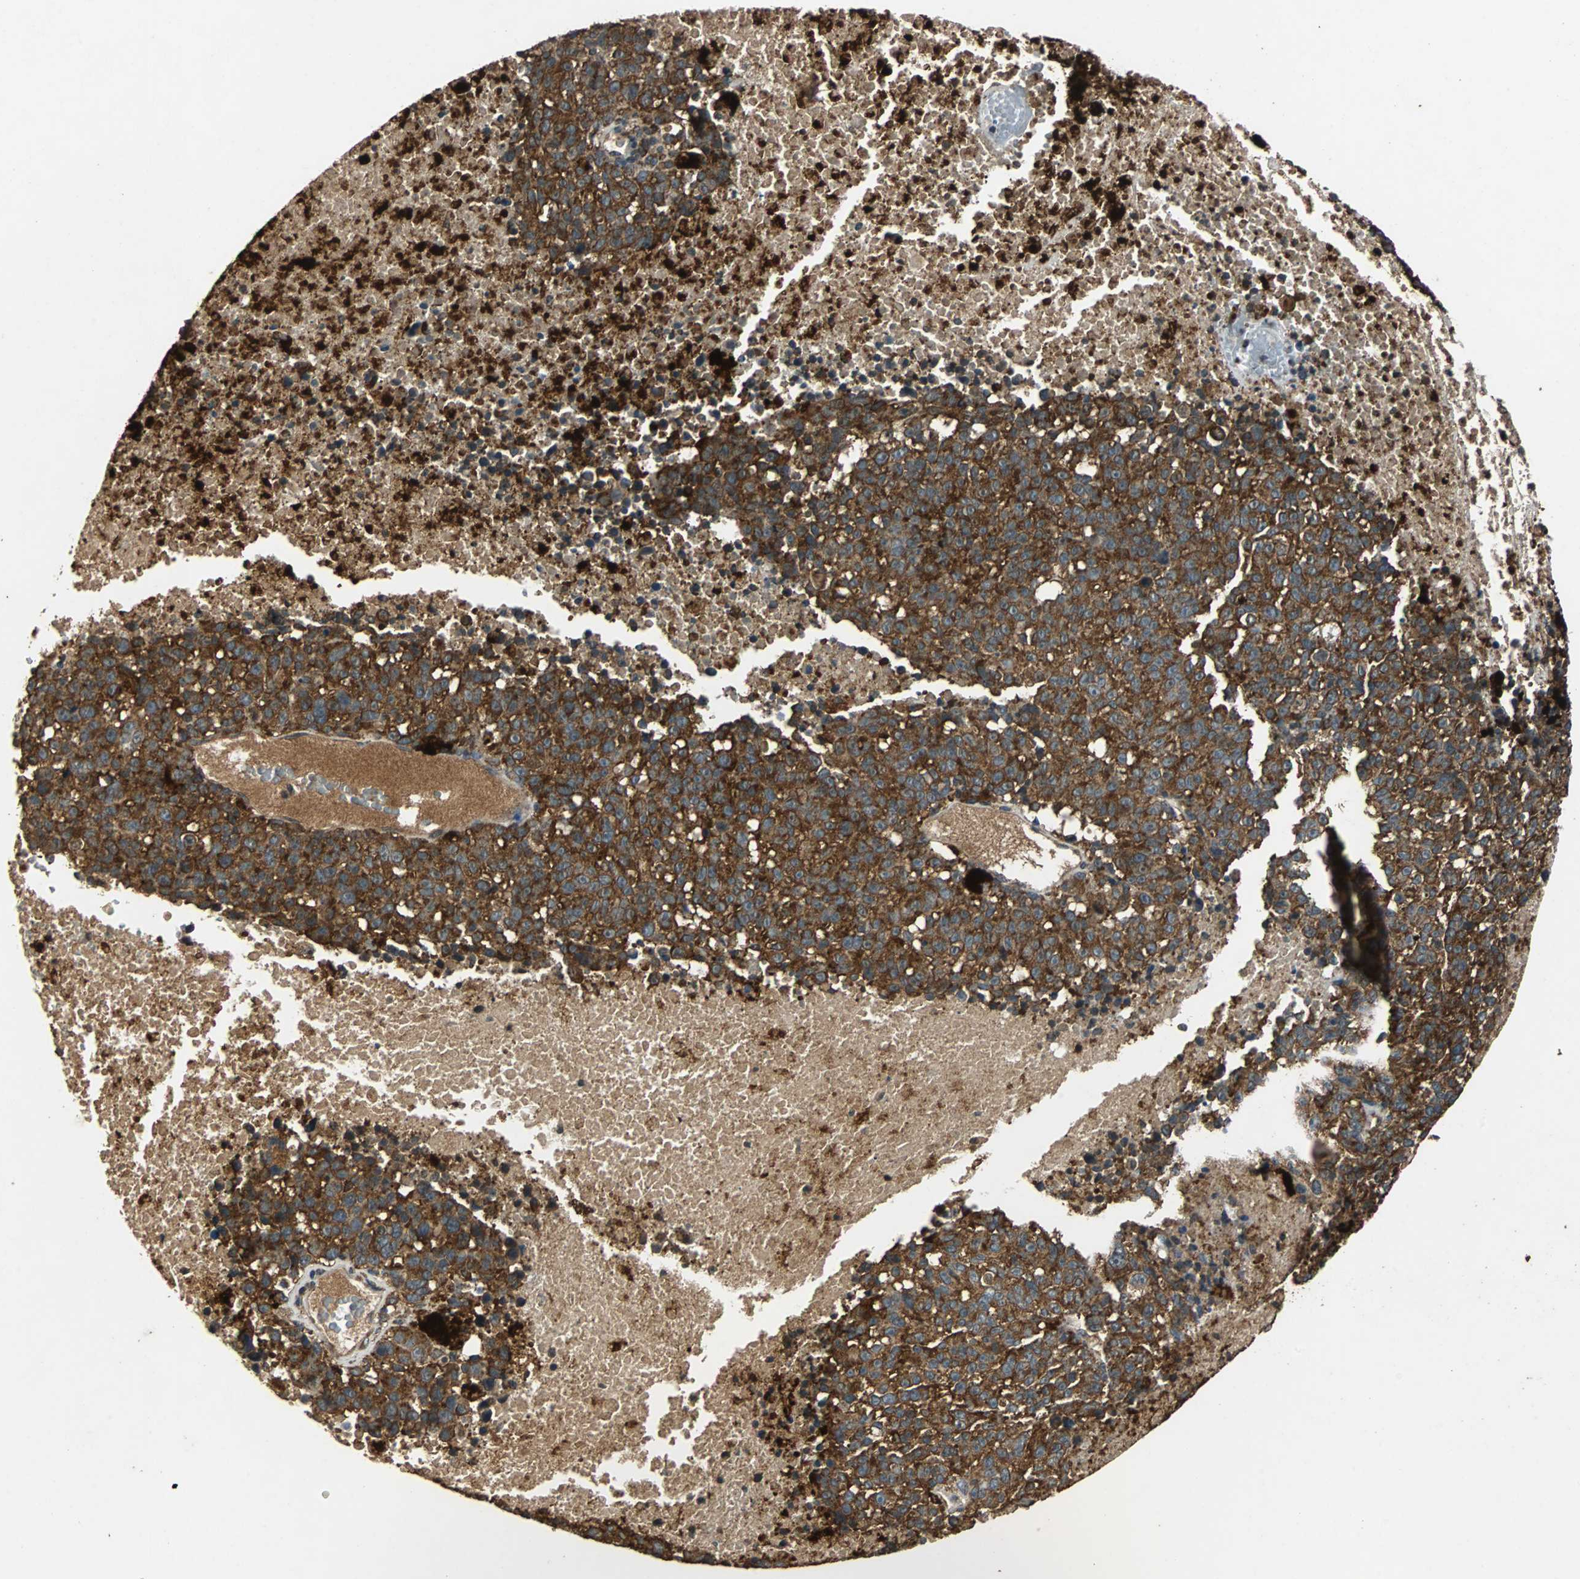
{"staining": {"intensity": "strong", "quantity": ">75%", "location": "cytoplasmic/membranous"}, "tissue": "melanoma", "cell_type": "Tumor cells", "image_type": "cancer", "snomed": [{"axis": "morphology", "description": "Malignant melanoma, Metastatic site"}, {"axis": "topography", "description": "Cerebral cortex"}], "caption": "There is high levels of strong cytoplasmic/membranous positivity in tumor cells of melanoma, as demonstrated by immunohistochemical staining (brown color).", "gene": "NAA10", "patient": {"sex": "female", "age": 52}}